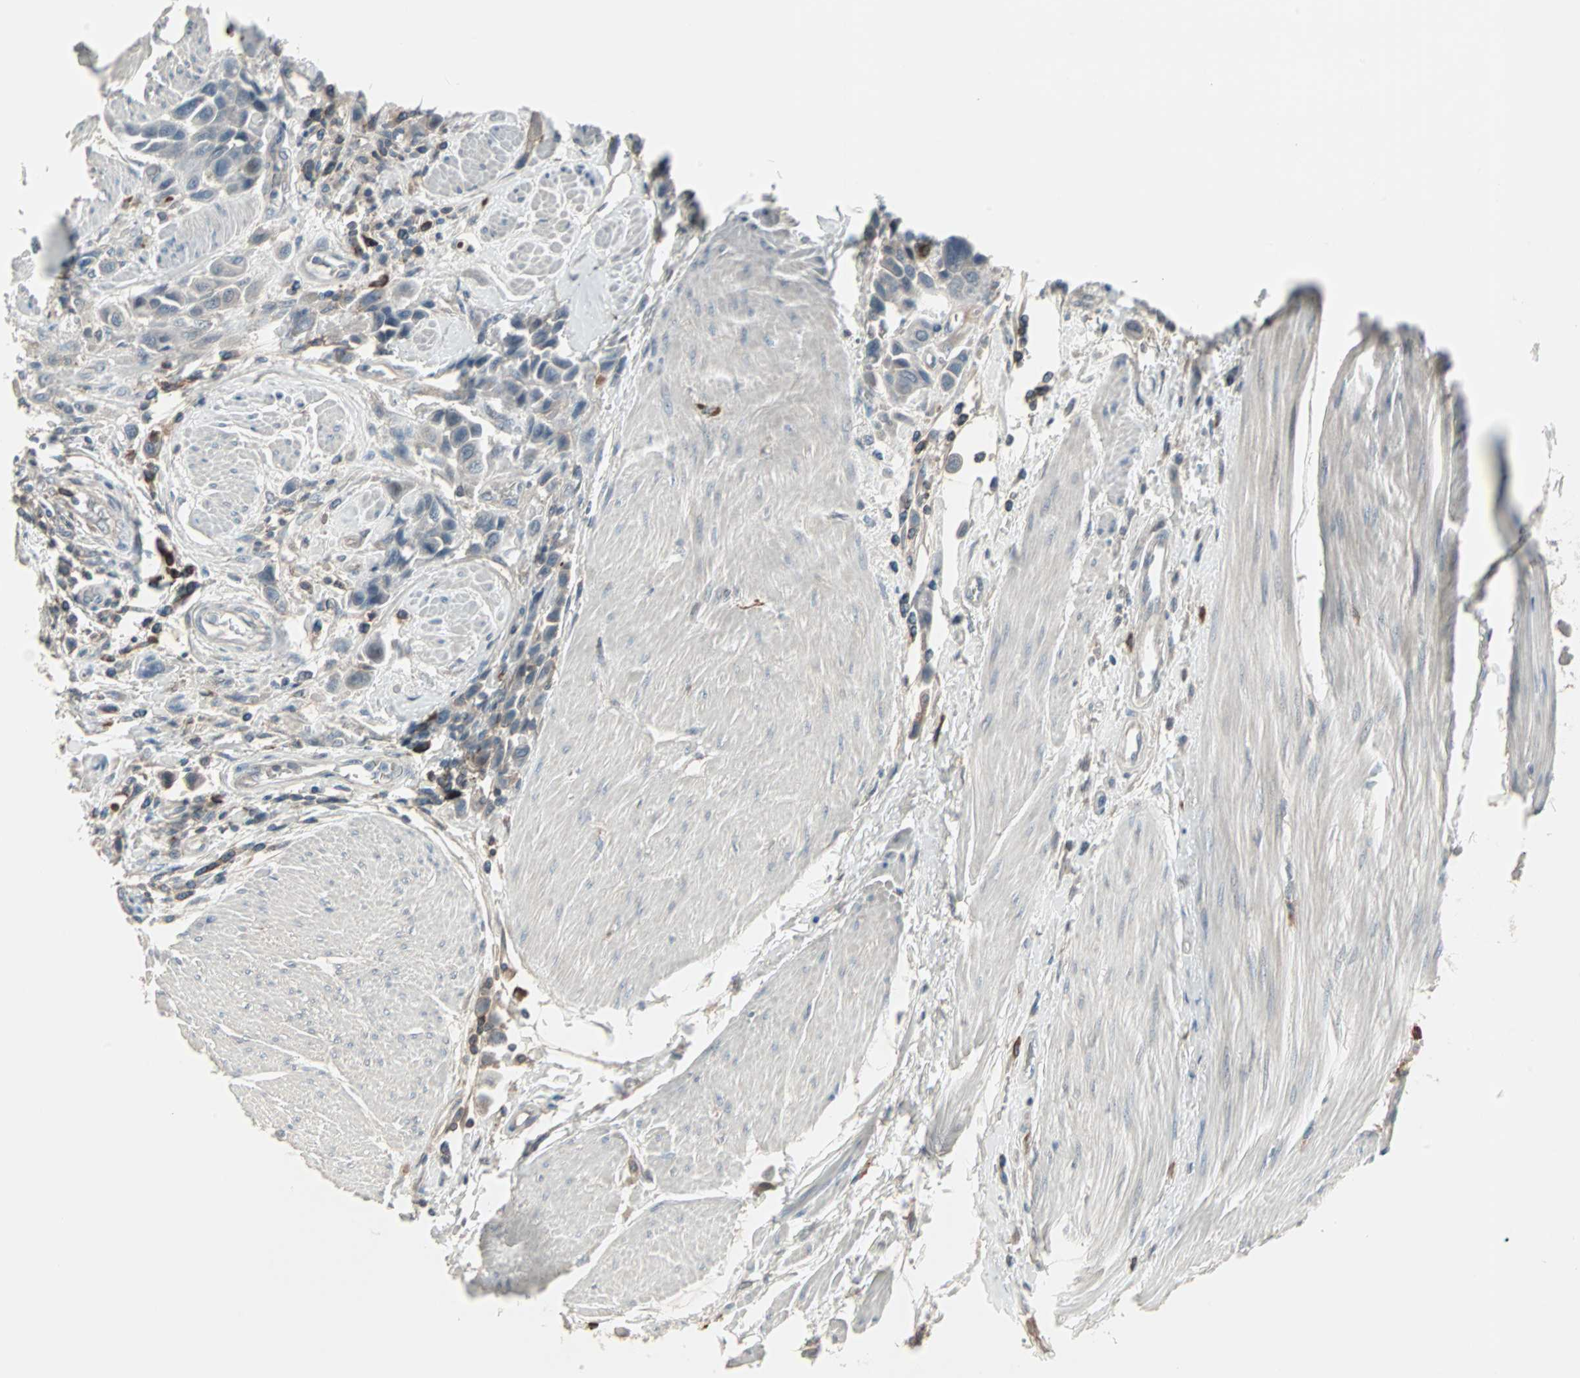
{"staining": {"intensity": "weak", "quantity": "<25%", "location": "cytoplasmic/membranous"}, "tissue": "urothelial cancer", "cell_type": "Tumor cells", "image_type": "cancer", "snomed": [{"axis": "morphology", "description": "Urothelial carcinoma, High grade"}, {"axis": "topography", "description": "Urinary bladder"}], "caption": "The IHC photomicrograph has no significant expression in tumor cells of urothelial cancer tissue.", "gene": "ZSCAN32", "patient": {"sex": "male", "age": 50}}